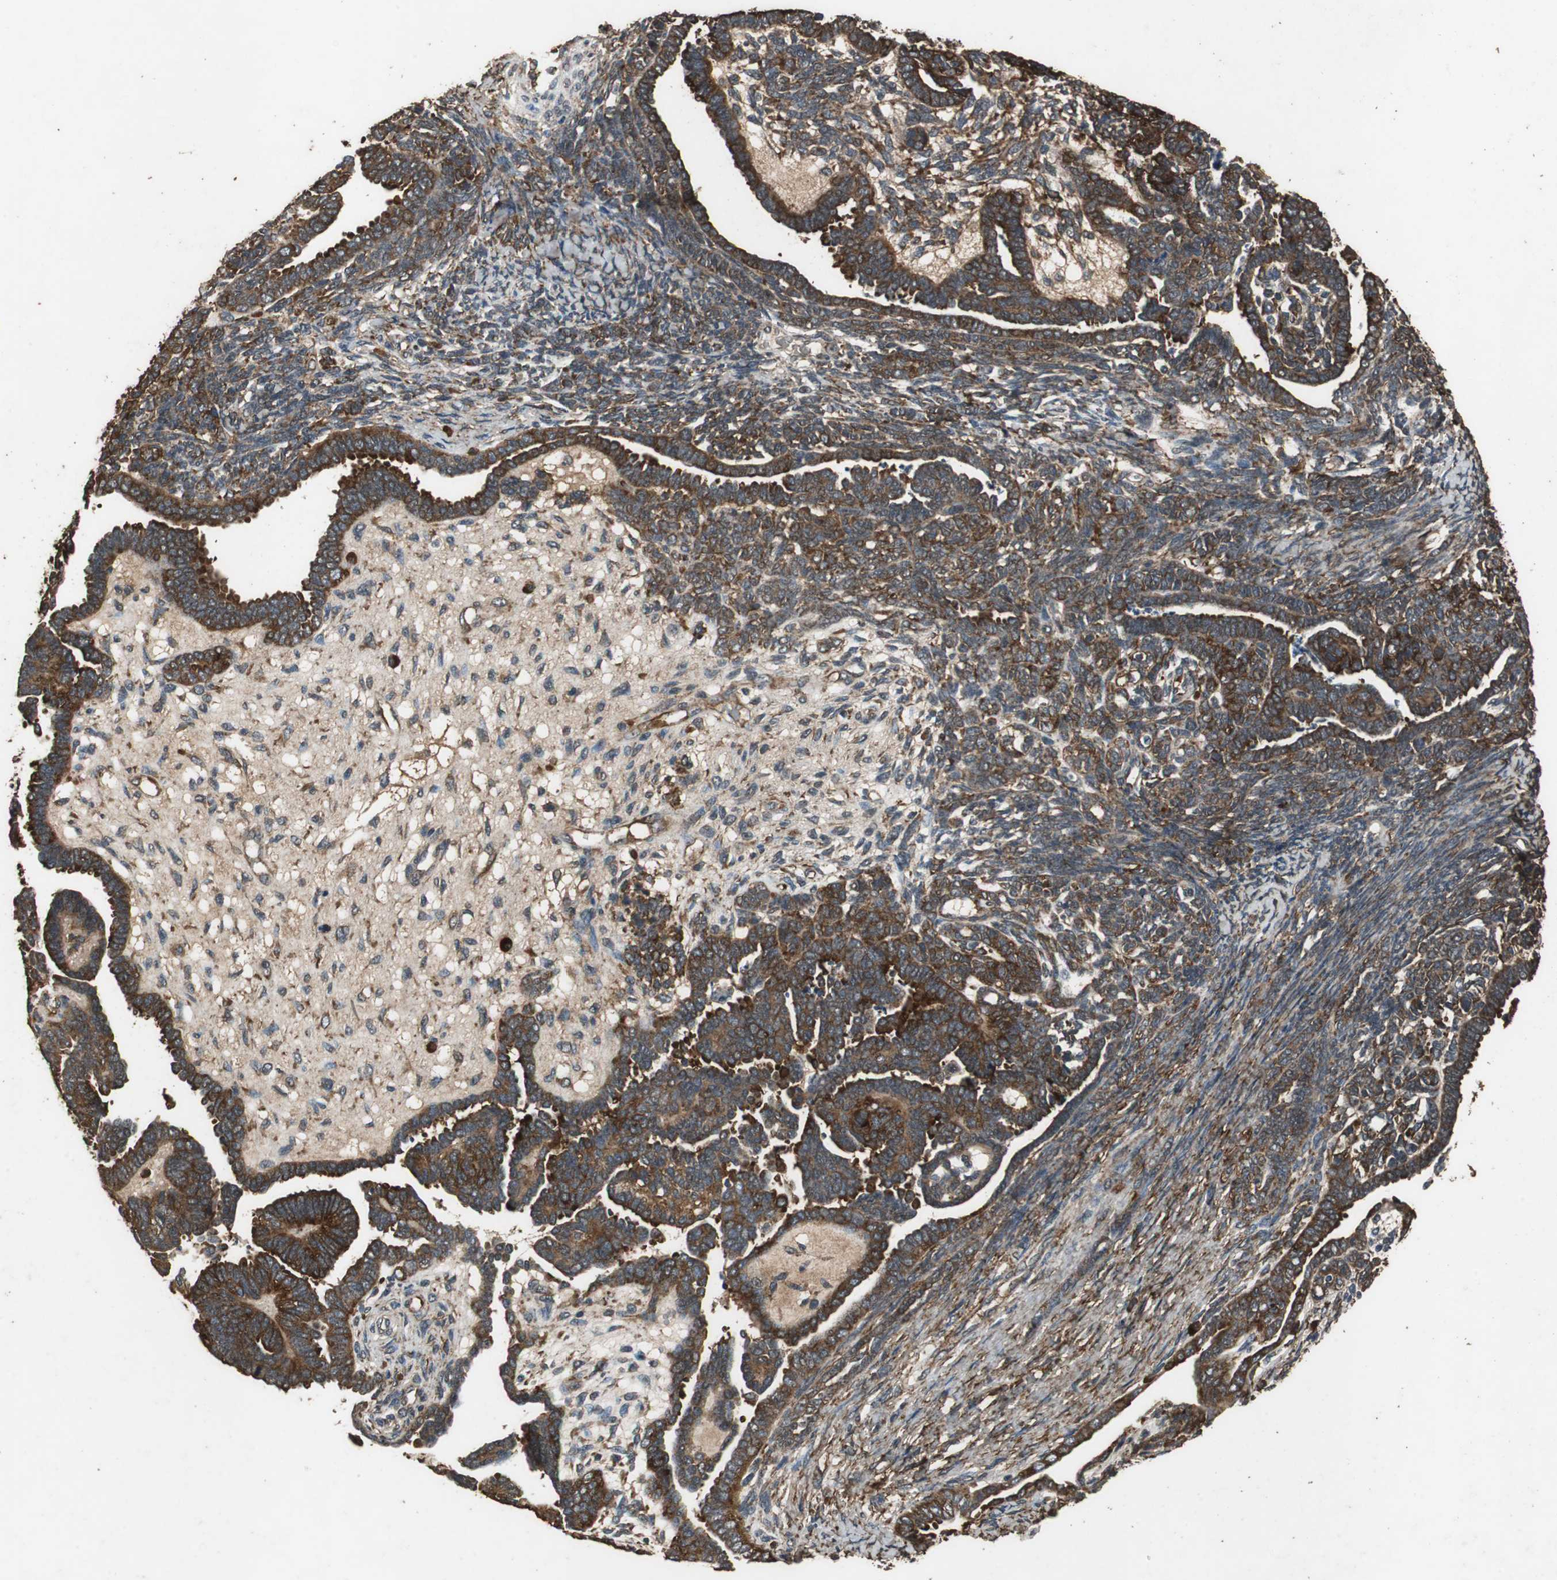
{"staining": {"intensity": "strong", "quantity": ">75%", "location": "cytoplasmic/membranous"}, "tissue": "endometrial cancer", "cell_type": "Tumor cells", "image_type": "cancer", "snomed": [{"axis": "morphology", "description": "Neoplasm, malignant, NOS"}, {"axis": "topography", "description": "Endometrium"}], "caption": "About >75% of tumor cells in human endometrial cancer (neoplasm (malignant)) display strong cytoplasmic/membranous protein expression as visualized by brown immunohistochemical staining.", "gene": "NAA10", "patient": {"sex": "female", "age": 74}}